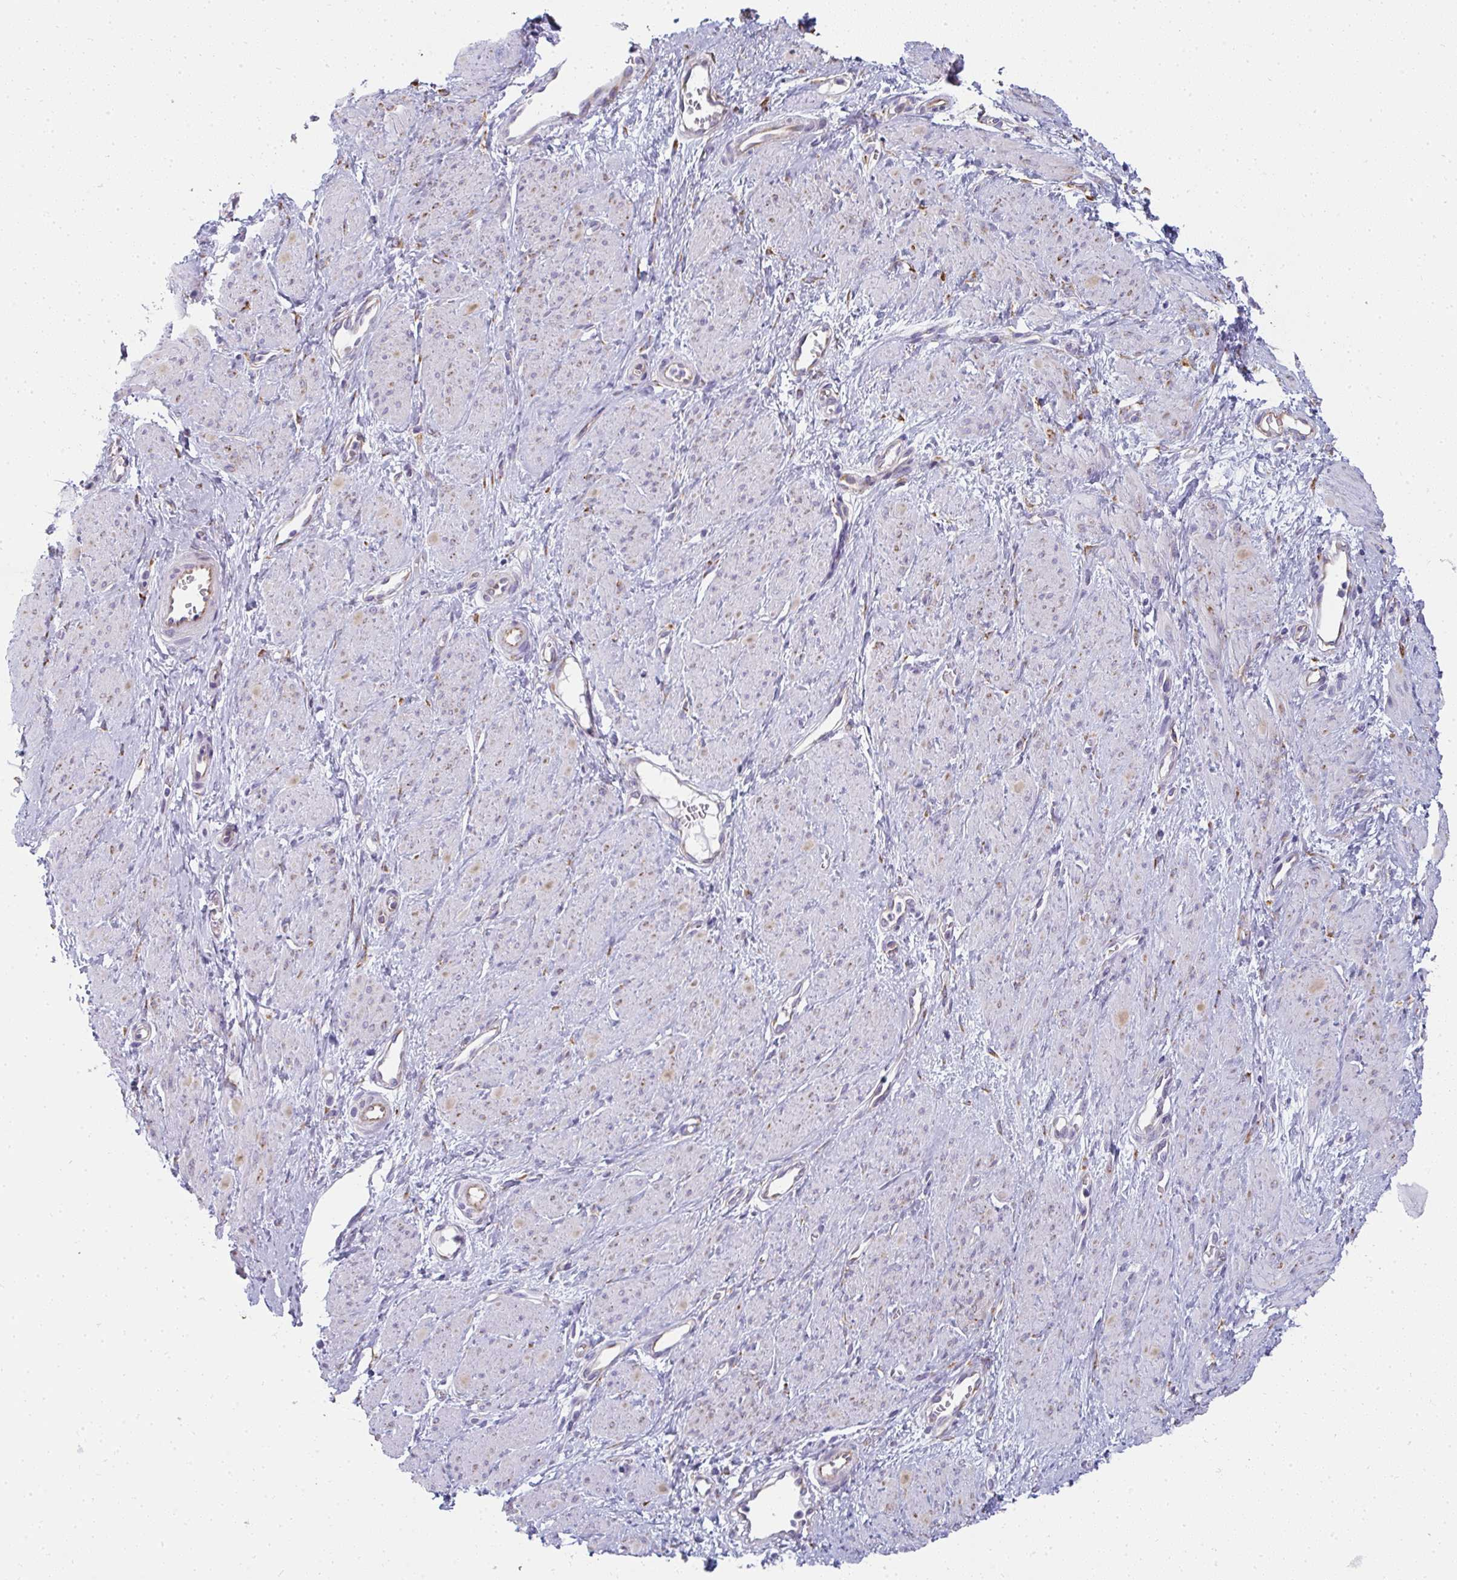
{"staining": {"intensity": "weak", "quantity": "<25%", "location": "cytoplasmic/membranous"}, "tissue": "smooth muscle", "cell_type": "Smooth muscle cells", "image_type": "normal", "snomed": [{"axis": "morphology", "description": "Normal tissue, NOS"}, {"axis": "topography", "description": "Smooth muscle"}, {"axis": "topography", "description": "Uterus"}], "caption": "Immunohistochemistry photomicrograph of normal smooth muscle: human smooth muscle stained with DAB (3,3'-diaminobenzidine) exhibits no significant protein expression in smooth muscle cells.", "gene": "SHROOM1", "patient": {"sex": "female", "age": 39}}